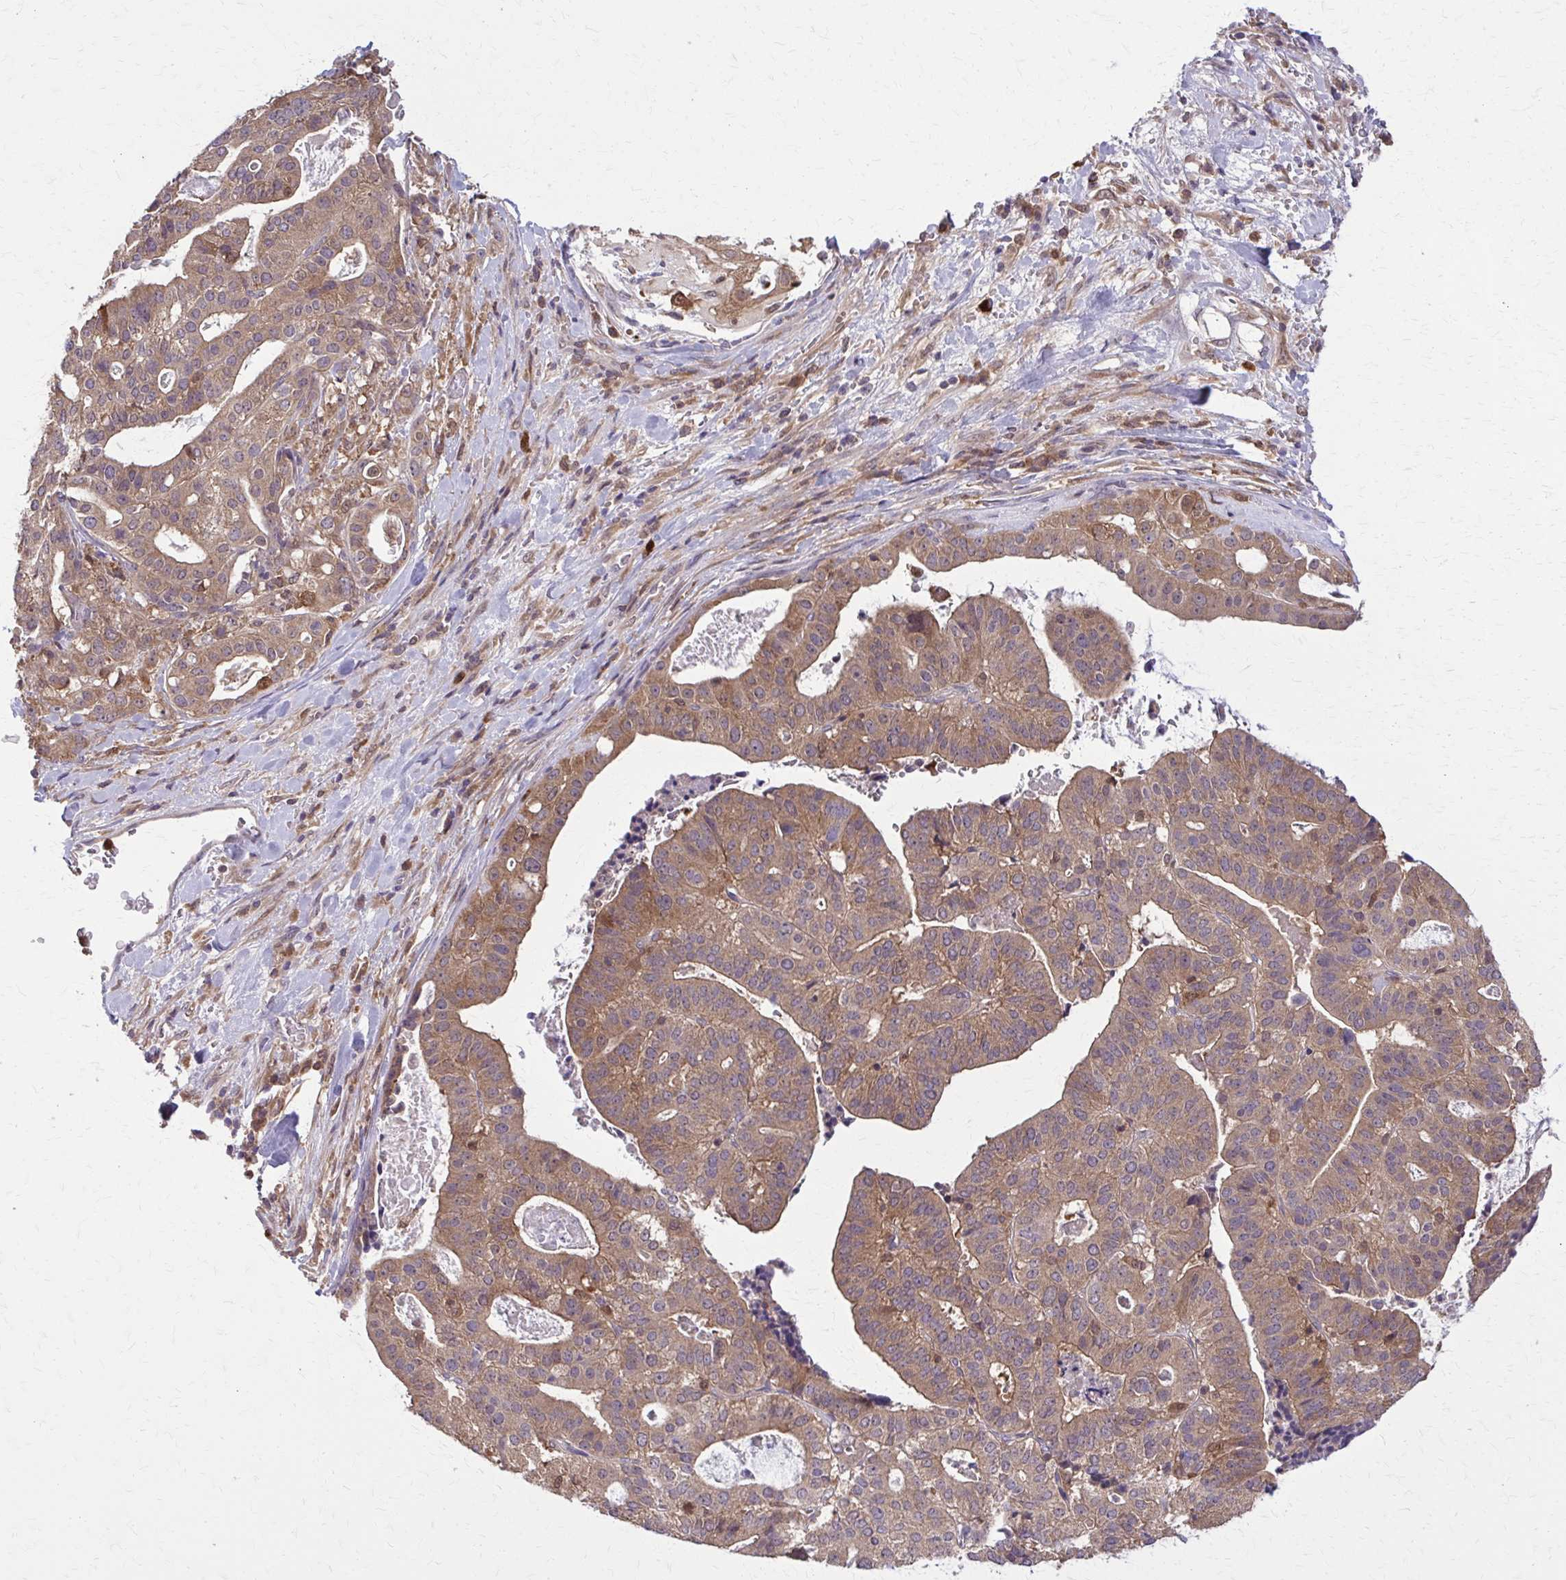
{"staining": {"intensity": "moderate", "quantity": ">75%", "location": "cytoplasmic/membranous"}, "tissue": "stomach cancer", "cell_type": "Tumor cells", "image_type": "cancer", "snomed": [{"axis": "morphology", "description": "Adenocarcinoma, NOS"}, {"axis": "topography", "description": "Stomach"}], "caption": "This is a micrograph of immunohistochemistry staining of adenocarcinoma (stomach), which shows moderate positivity in the cytoplasmic/membranous of tumor cells.", "gene": "NRBF2", "patient": {"sex": "male", "age": 48}}